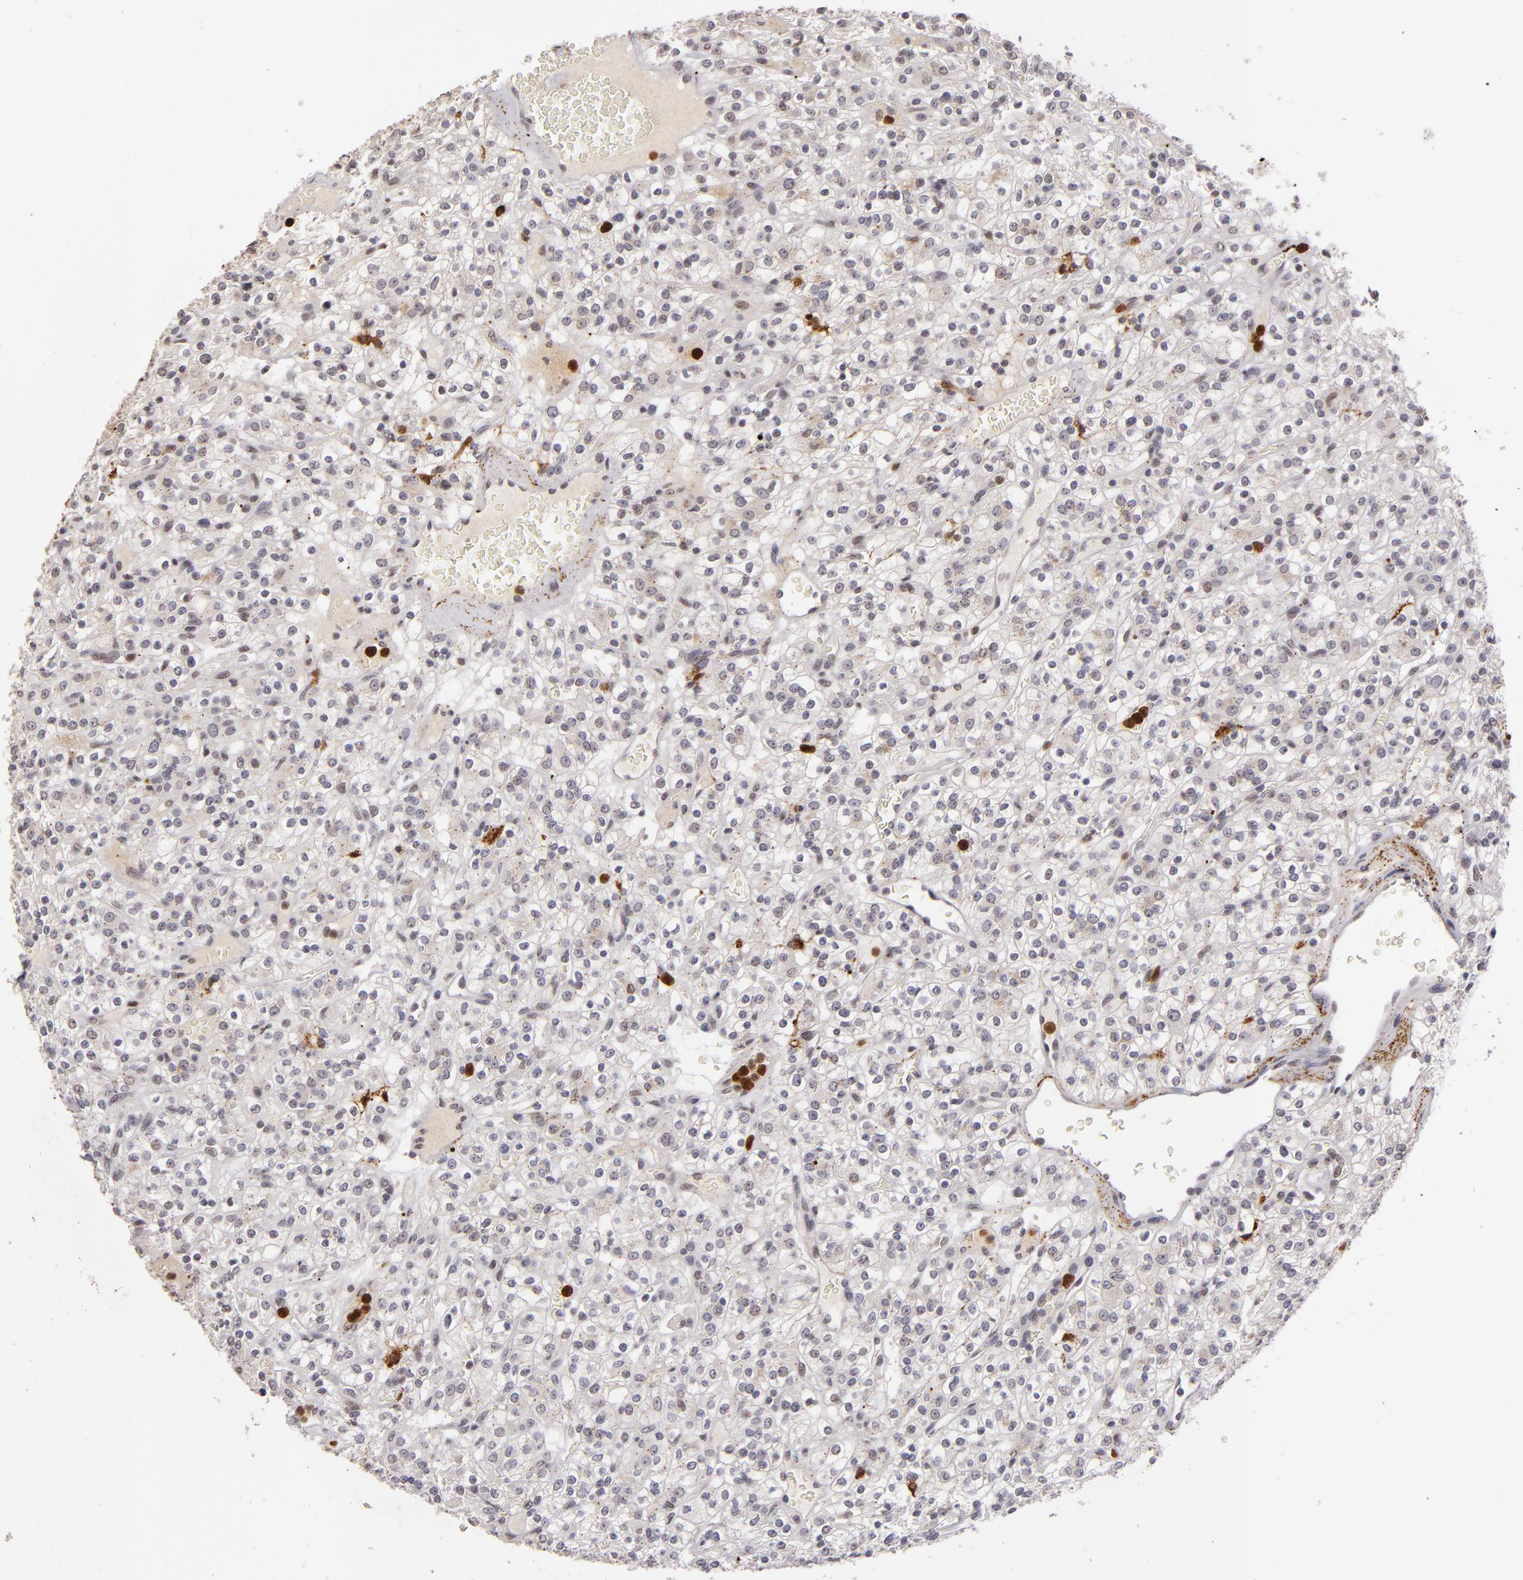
{"staining": {"intensity": "weak", "quantity": "<25%", "location": "nuclear"}, "tissue": "renal cancer", "cell_type": "Tumor cells", "image_type": "cancer", "snomed": [{"axis": "morphology", "description": "Normal tissue, NOS"}, {"axis": "morphology", "description": "Adenocarcinoma, NOS"}, {"axis": "topography", "description": "Kidney"}], "caption": "Micrograph shows no significant protein staining in tumor cells of renal cancer (adenocarcinoma). (DAB (3,3'-diaminobenzidine) immunohistochemistry with hematoxylin counter stain).", "gene": "RXRG", "patient": {"sex": "female", "age": 72}}